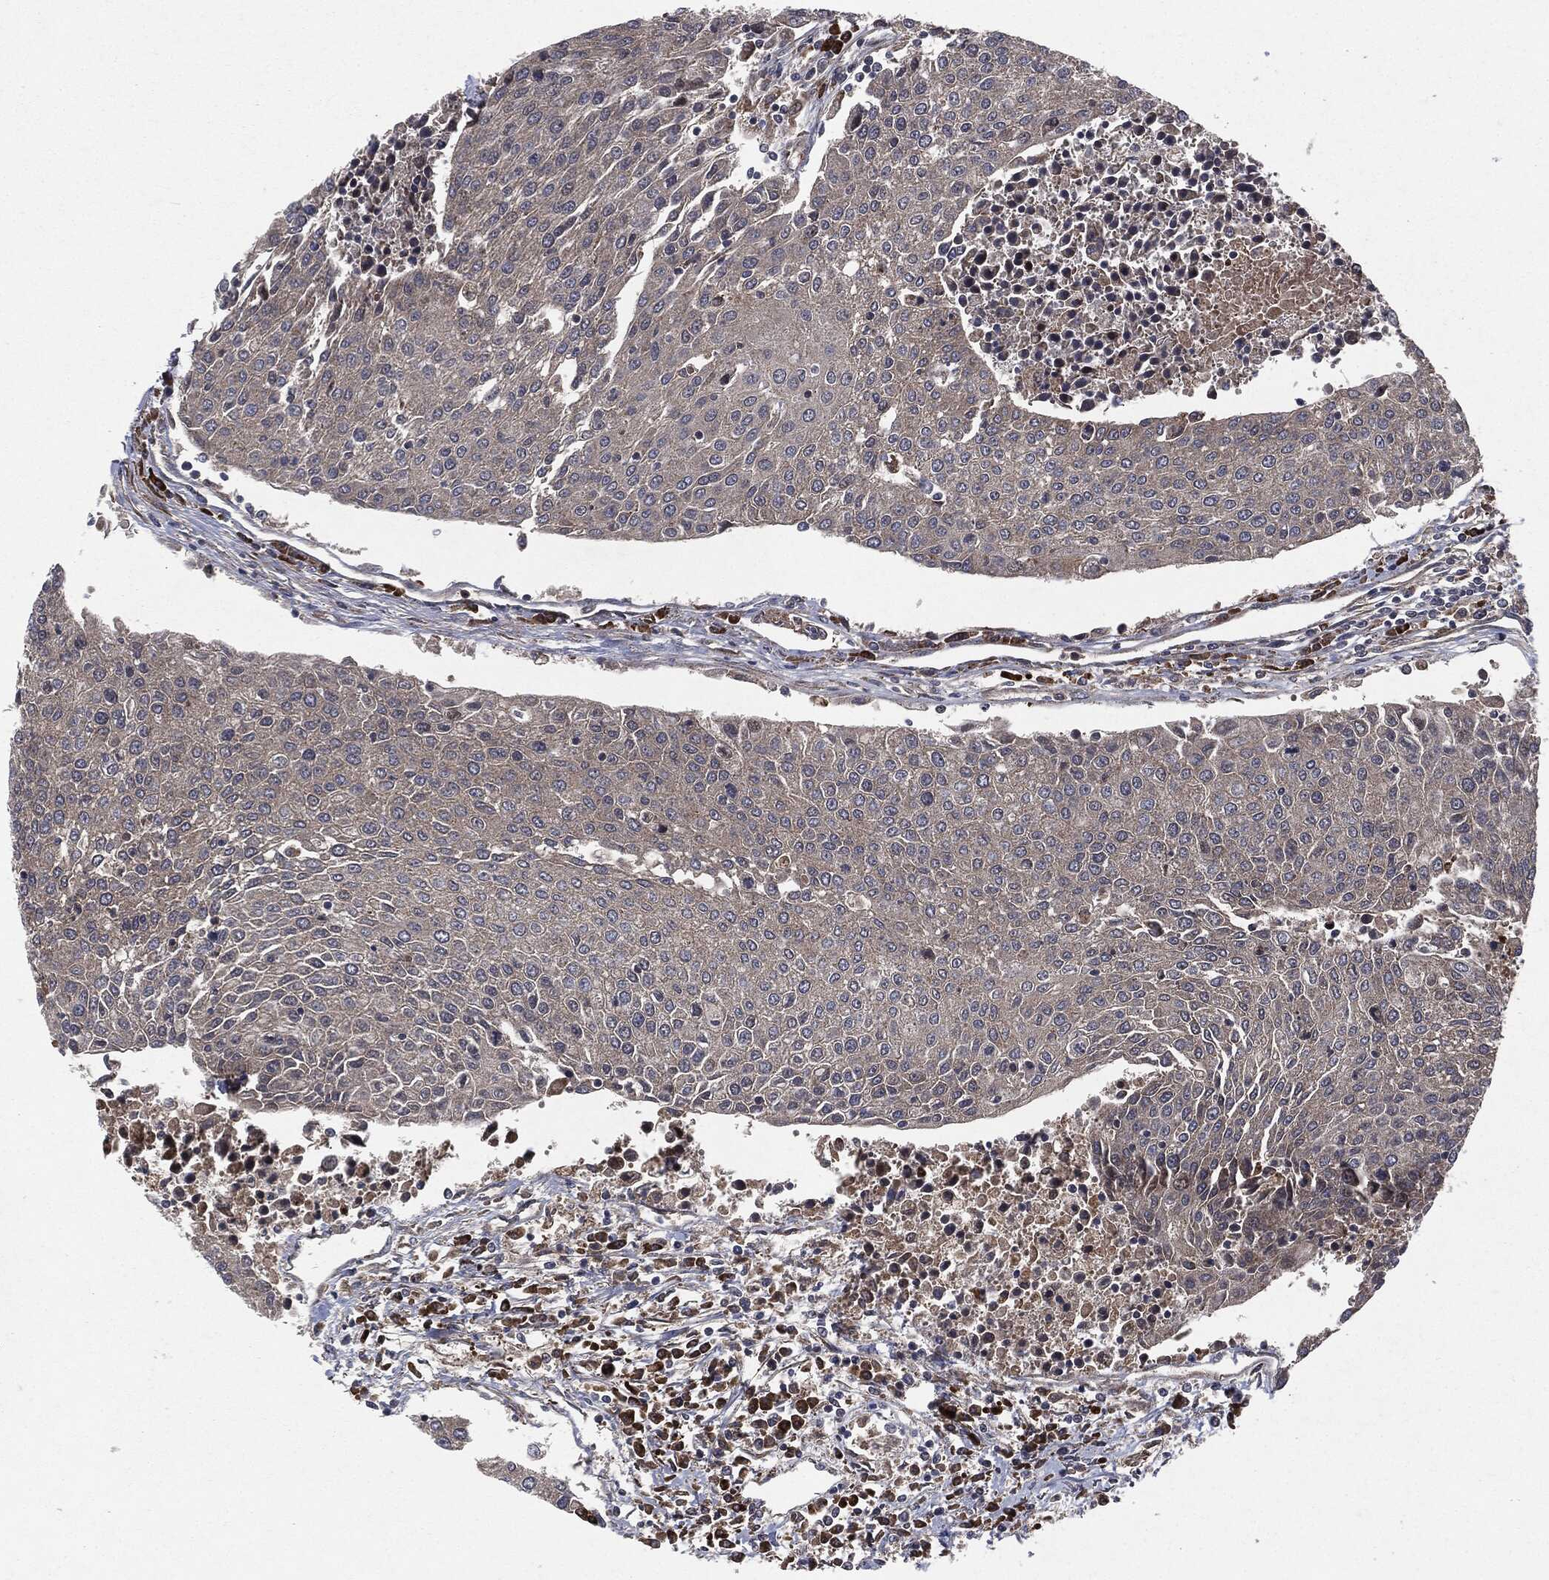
{"staining": {"intensity": "weak", "quantity": "<25%", "location": "cytoplasmic/membranous"}, "tissue": "urothelial cancer", "cell_type": "Tumor cells", "image_type": "cancer", "snomed": [{"axis": "morphology", "description": "Urothelial carcinoma, High grade"}, {"axis": "topography", "description": "Urinary bladder"}], "caption": "High magnification brightfield microscopy of urothelial cancer stained with DAB (3,3'-diaminobenzidine) (brown) and counterstained with hematoxylin (blue): tumor cells show no significant staining. Nuclei are stained in blue.", "gene": "RAF1", "patient": {"sex": "female", "age": 85}}